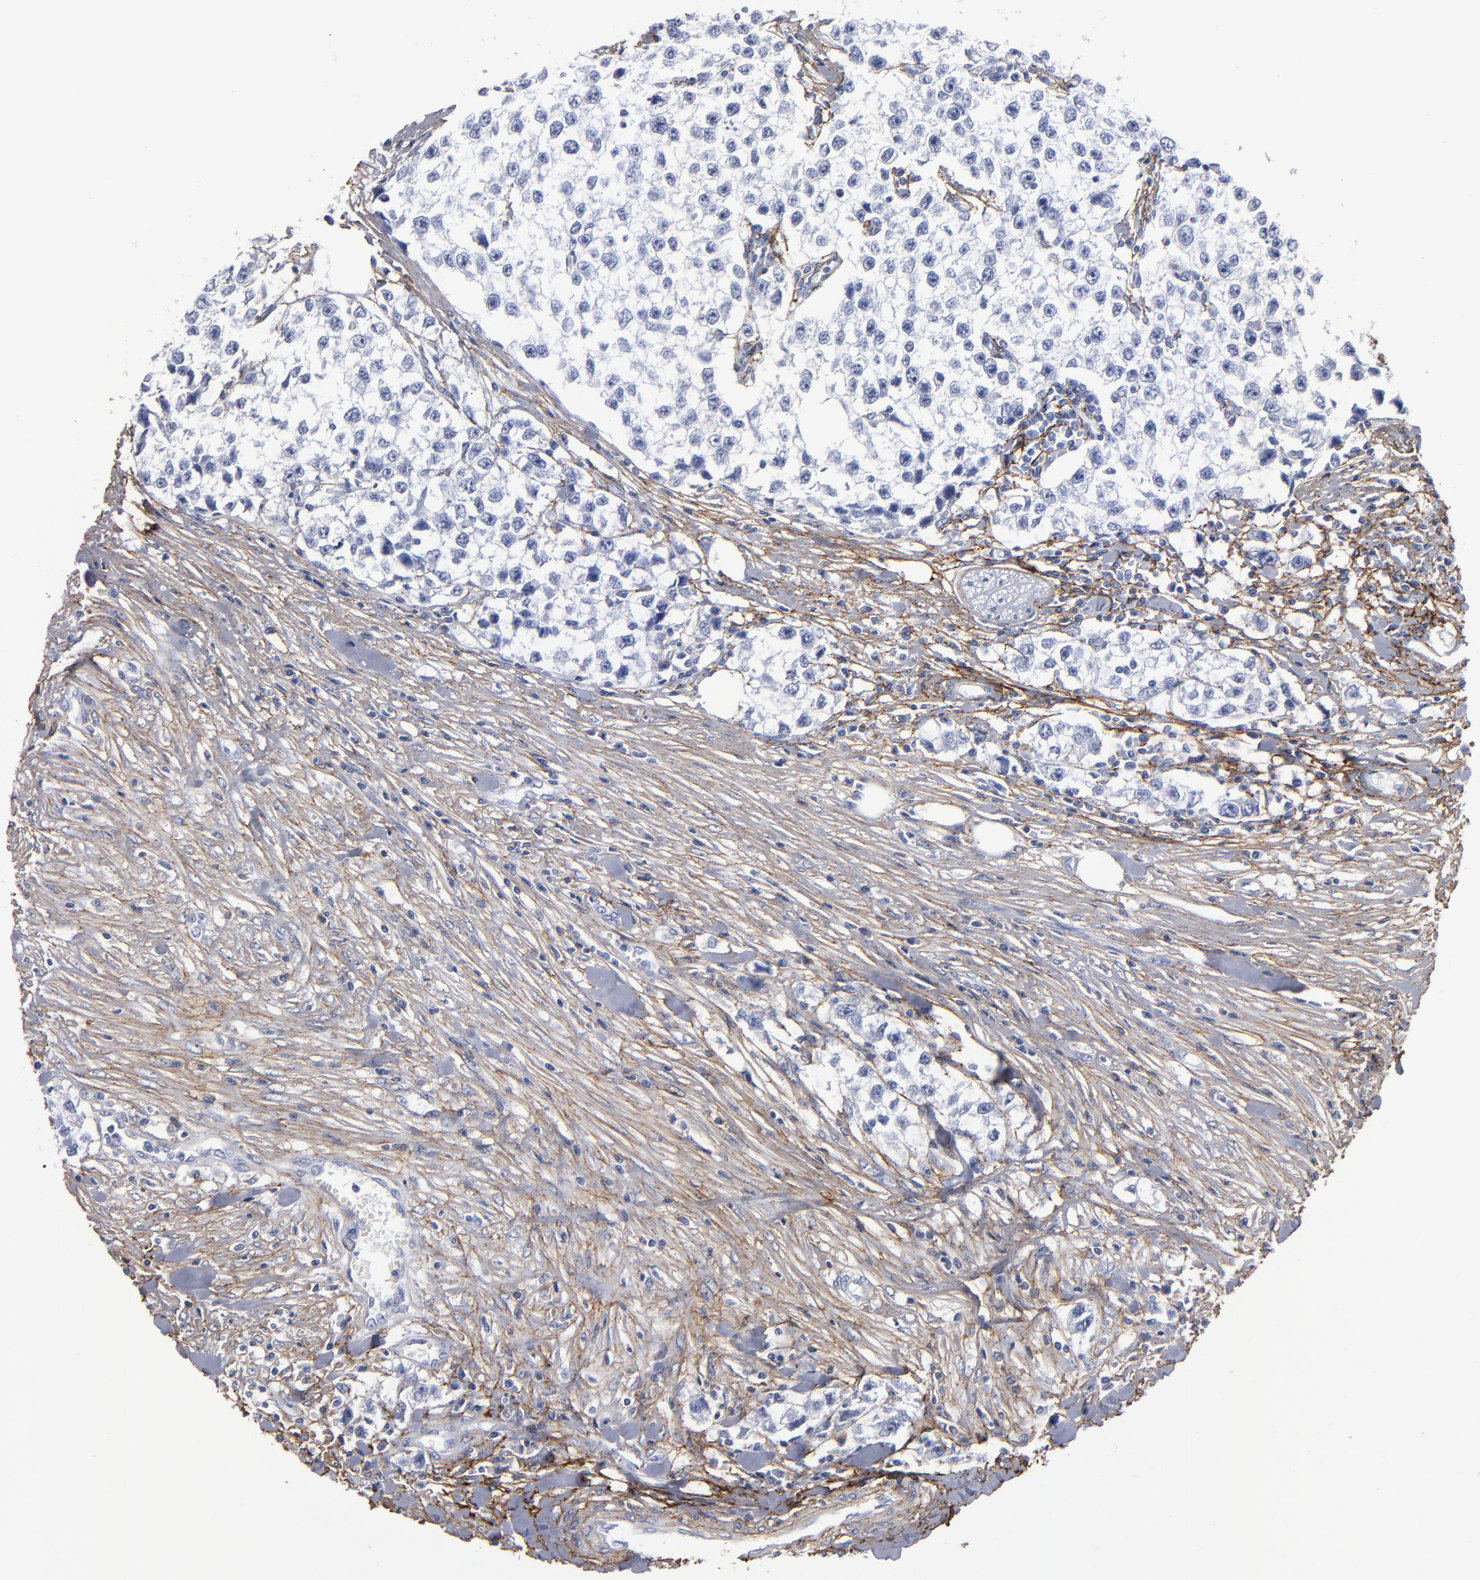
{"staining": {"intensity": "negative", "quantity": "none", "location": "none"}, "tissue": "testis cancer", "cell_type": "Tumor cells", "image_type": "cancer", "snomed": [{"axis": "morphology", "description": "Seminoma, NOS"}, {"axis": "morphology", "description": "Carcinoma, Embryonal, NOS"}, {"axis": "topography", "description": "Testis"}], "caption": "A photomicrograph of human testis cancer (seminoma) is negative for staining in tumor cells.", "gene": "EMILIN1", "patient": {"sex": "male", "age": 30}}